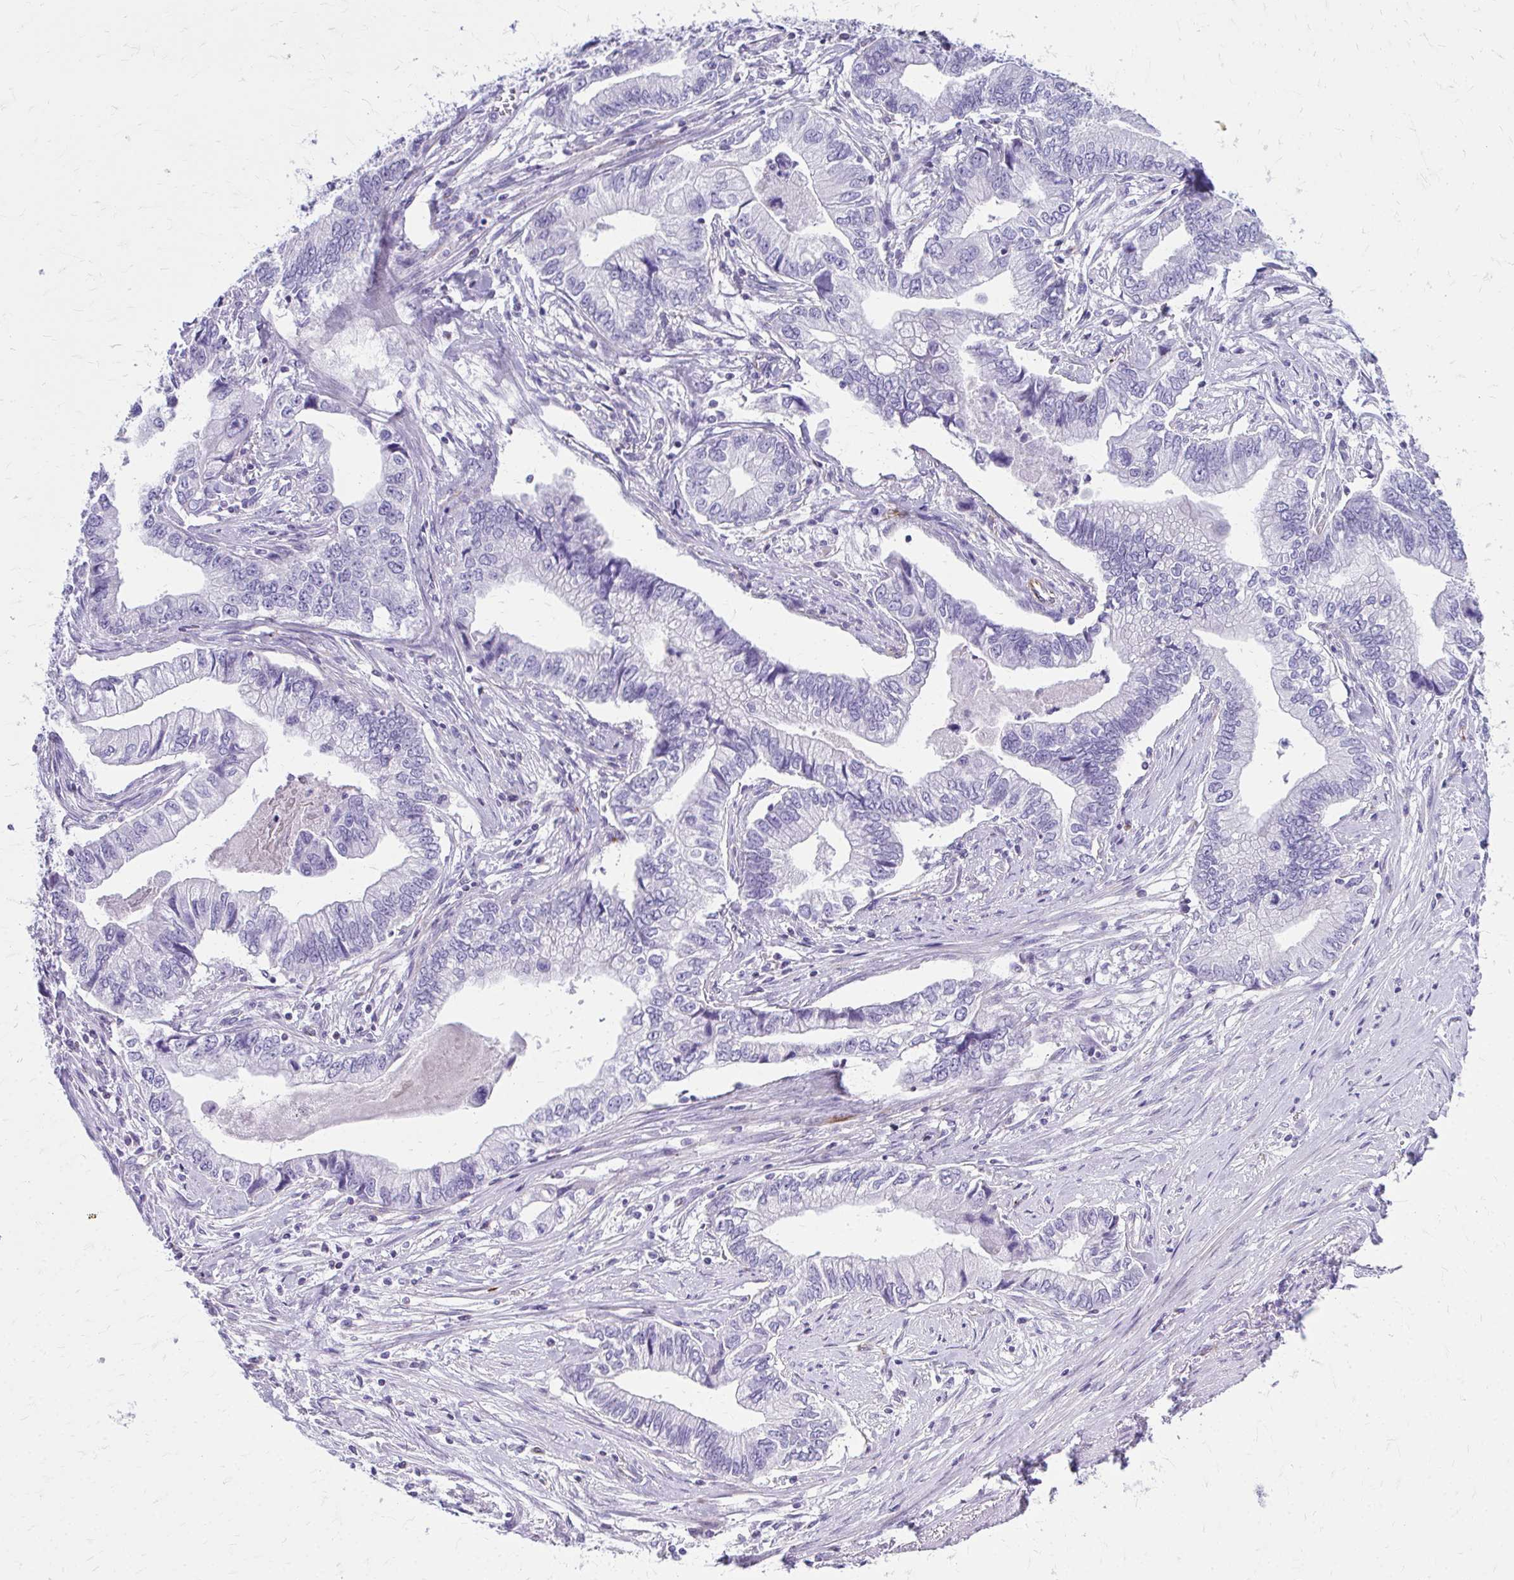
{"staining": {"intensity": "negative", "quantity": "none", "location": "none"}, "tissue": "stomach cancer", "cell_type": "Tumor cells", "image_type": "cancer", "snomed": [{"axis": "morphology", "description": "Adenocarcinoma, NOS"}, {"axis": "topography", "description": "Pancreas"}, {"axis": "topography", "description": "Stomach, upper"}], "caption": "Immunohistochemistry (IHC) photomicrograph of neoplastic tissue: stomach cancer stained with DAB shows no significant protein positivity in tumor cells. Brightfield microscopy of IHC stained with DAB (3,3'-diaminobenzidine) (brown) and hematoxylin (blue), captured at high magnification.", "gene": "TRIM6", "patient": {"sex": "male", "age": 77}}